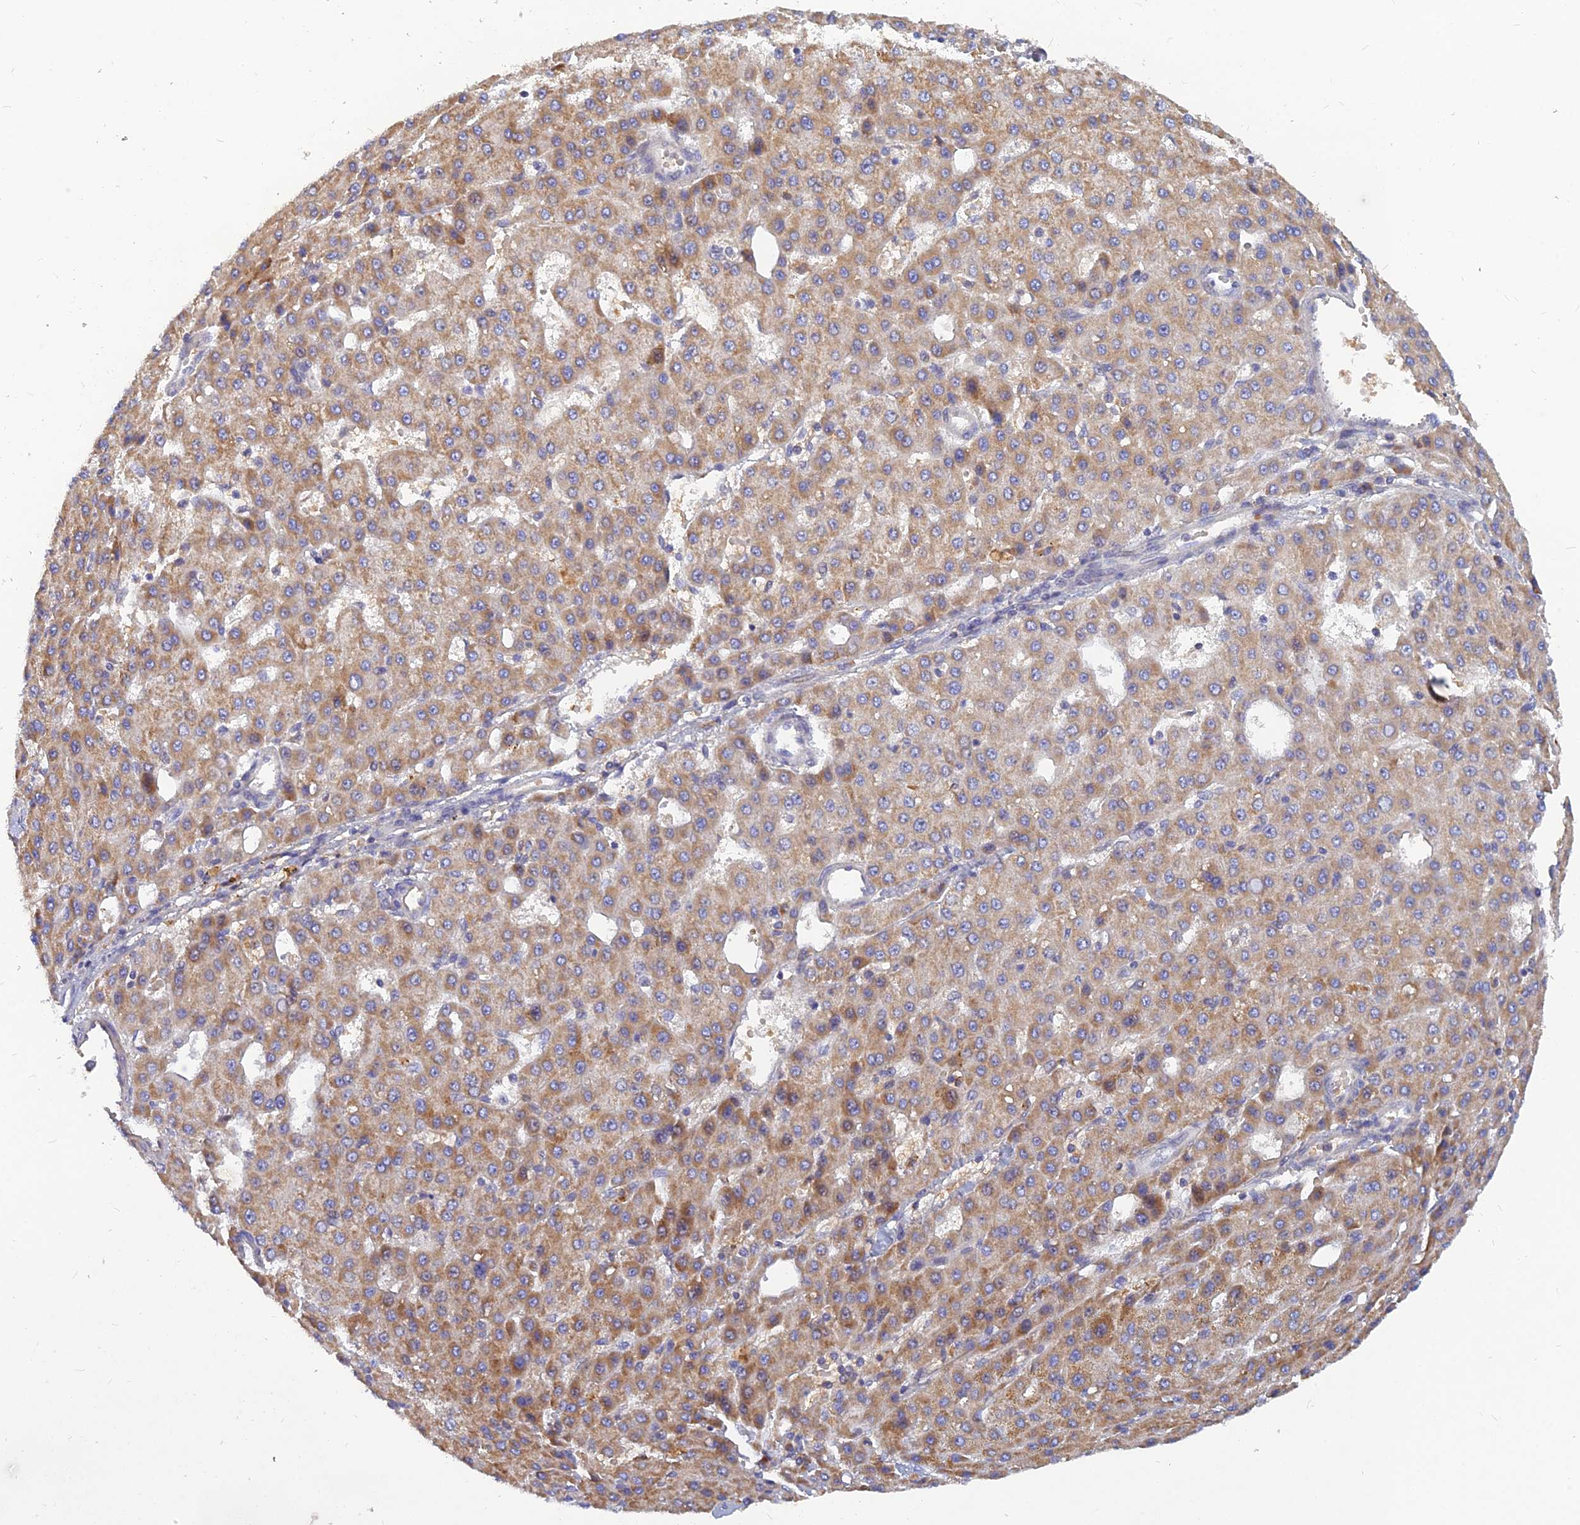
{"staining": {"intensity": "moderate", "quantity": ">75%", "location": "cytoplasmic/membranous"}, "tissue": "liver cancer", "cell_type": "Tumor cells", "image_type": "cancer", "snomed": [{"axis": "morphology", "description": "Carcinoma, Hepatocellular, NOS"}, {"axis": "topography", "description": "Liver"}], "caption": "DAB (3,3'-diaminobenzidine) immunohistochemical staining of human hepatocellular carcinoma (liver) exhibits moderate cytoplasmic/membranous protein expression in about >75% of tumor cells. (DAB (3,3'-diaminobenzidine) IHC, brown staining for protein, blue staining for nuclei).", "gene": "CACNA1B", "patient": {"sex": "male", "age": 47}}